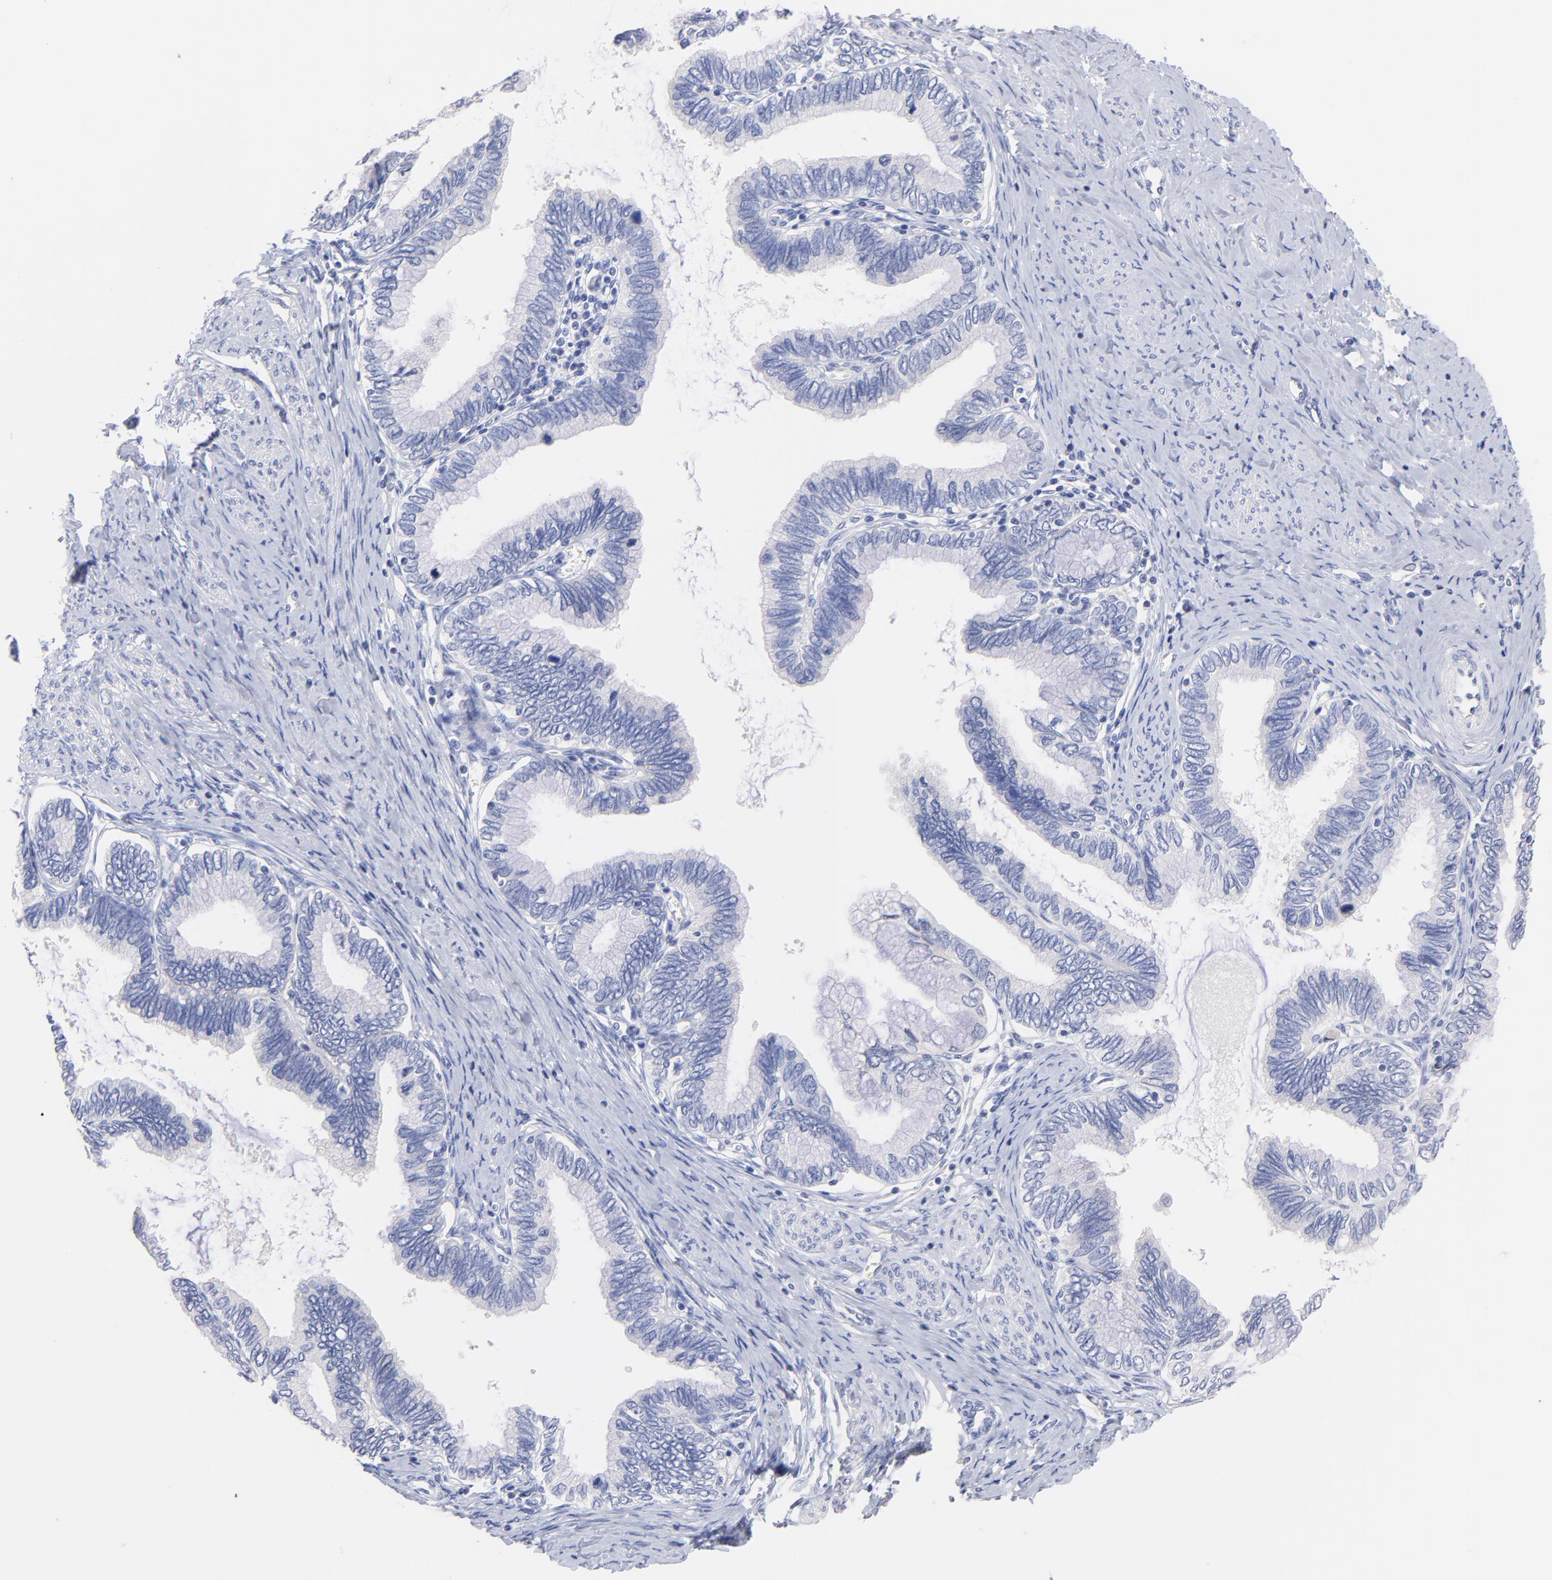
{"staining": {"intensity": "negative", "quantity": "none", "location": "none"}, "tissue": "cervical cancer", "cell_type": "Tumor cells", "image_type": "cancer", "snomed": [{"axis": "morphology", "description": "Adenocarcinoma, NOS"}, {"axis": "topography", "description": "Cervix"}], "caption": "DAB immunohistochemical staining of human cervical cancer demonstrates no significant positivity in tumor cells.", "gene": "CFAP57", "patient": {"sex": "female", "age": 49}}